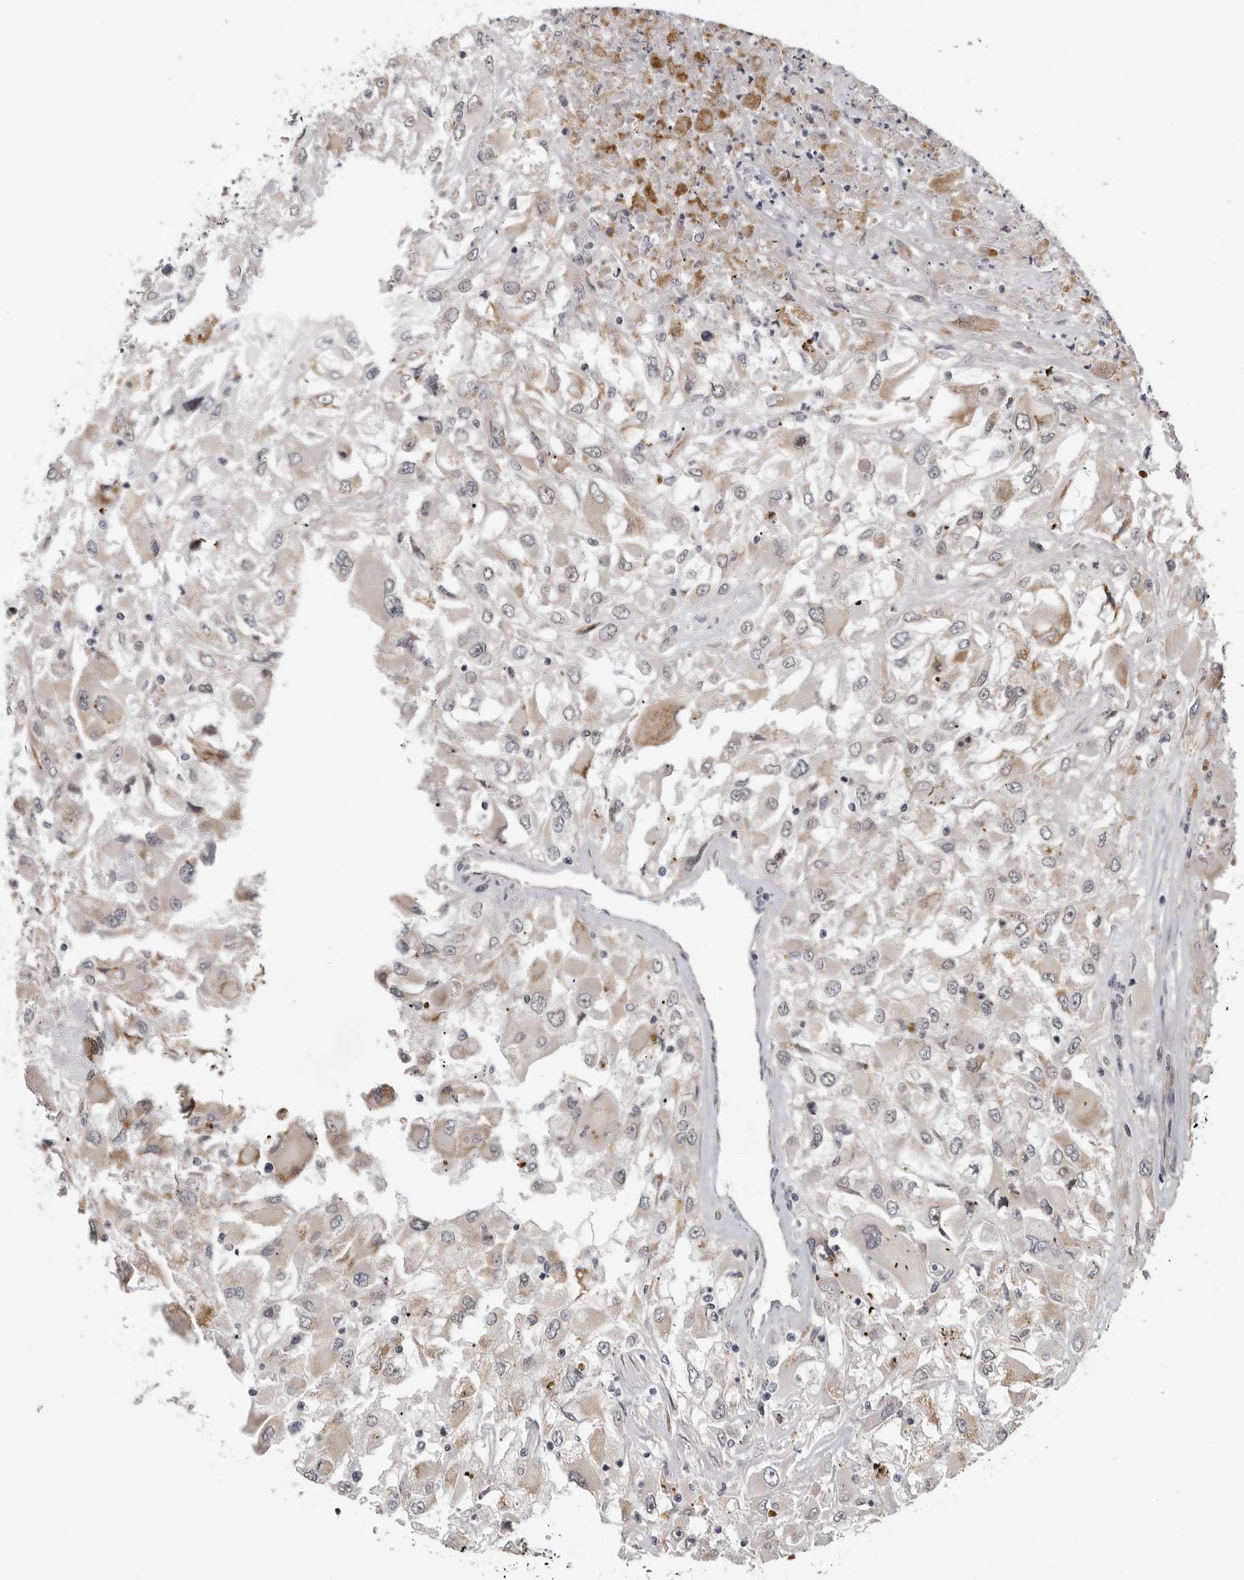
{"staining": {"intensity": "weak", "quantity": "25%-75%", "location": "cytoplasmic/membranous,nuclear"}, "tissue": "renal cancer", "cell_type": "Tumor cells", "image_type": "cancer", "snomed": [{"axis": "morphology", "description": "Adenocarcinoma, NOS"}, {"axis": "topography", "description": "Kidney"}], "caption": "Renal cancer tissue exhibits weak cytoplasmic/membranous and nuclear positivity in approximately 25%-75% of tumor cells", "gene": "ALPK2", "patient": {"sex": "female", "age": 52}}